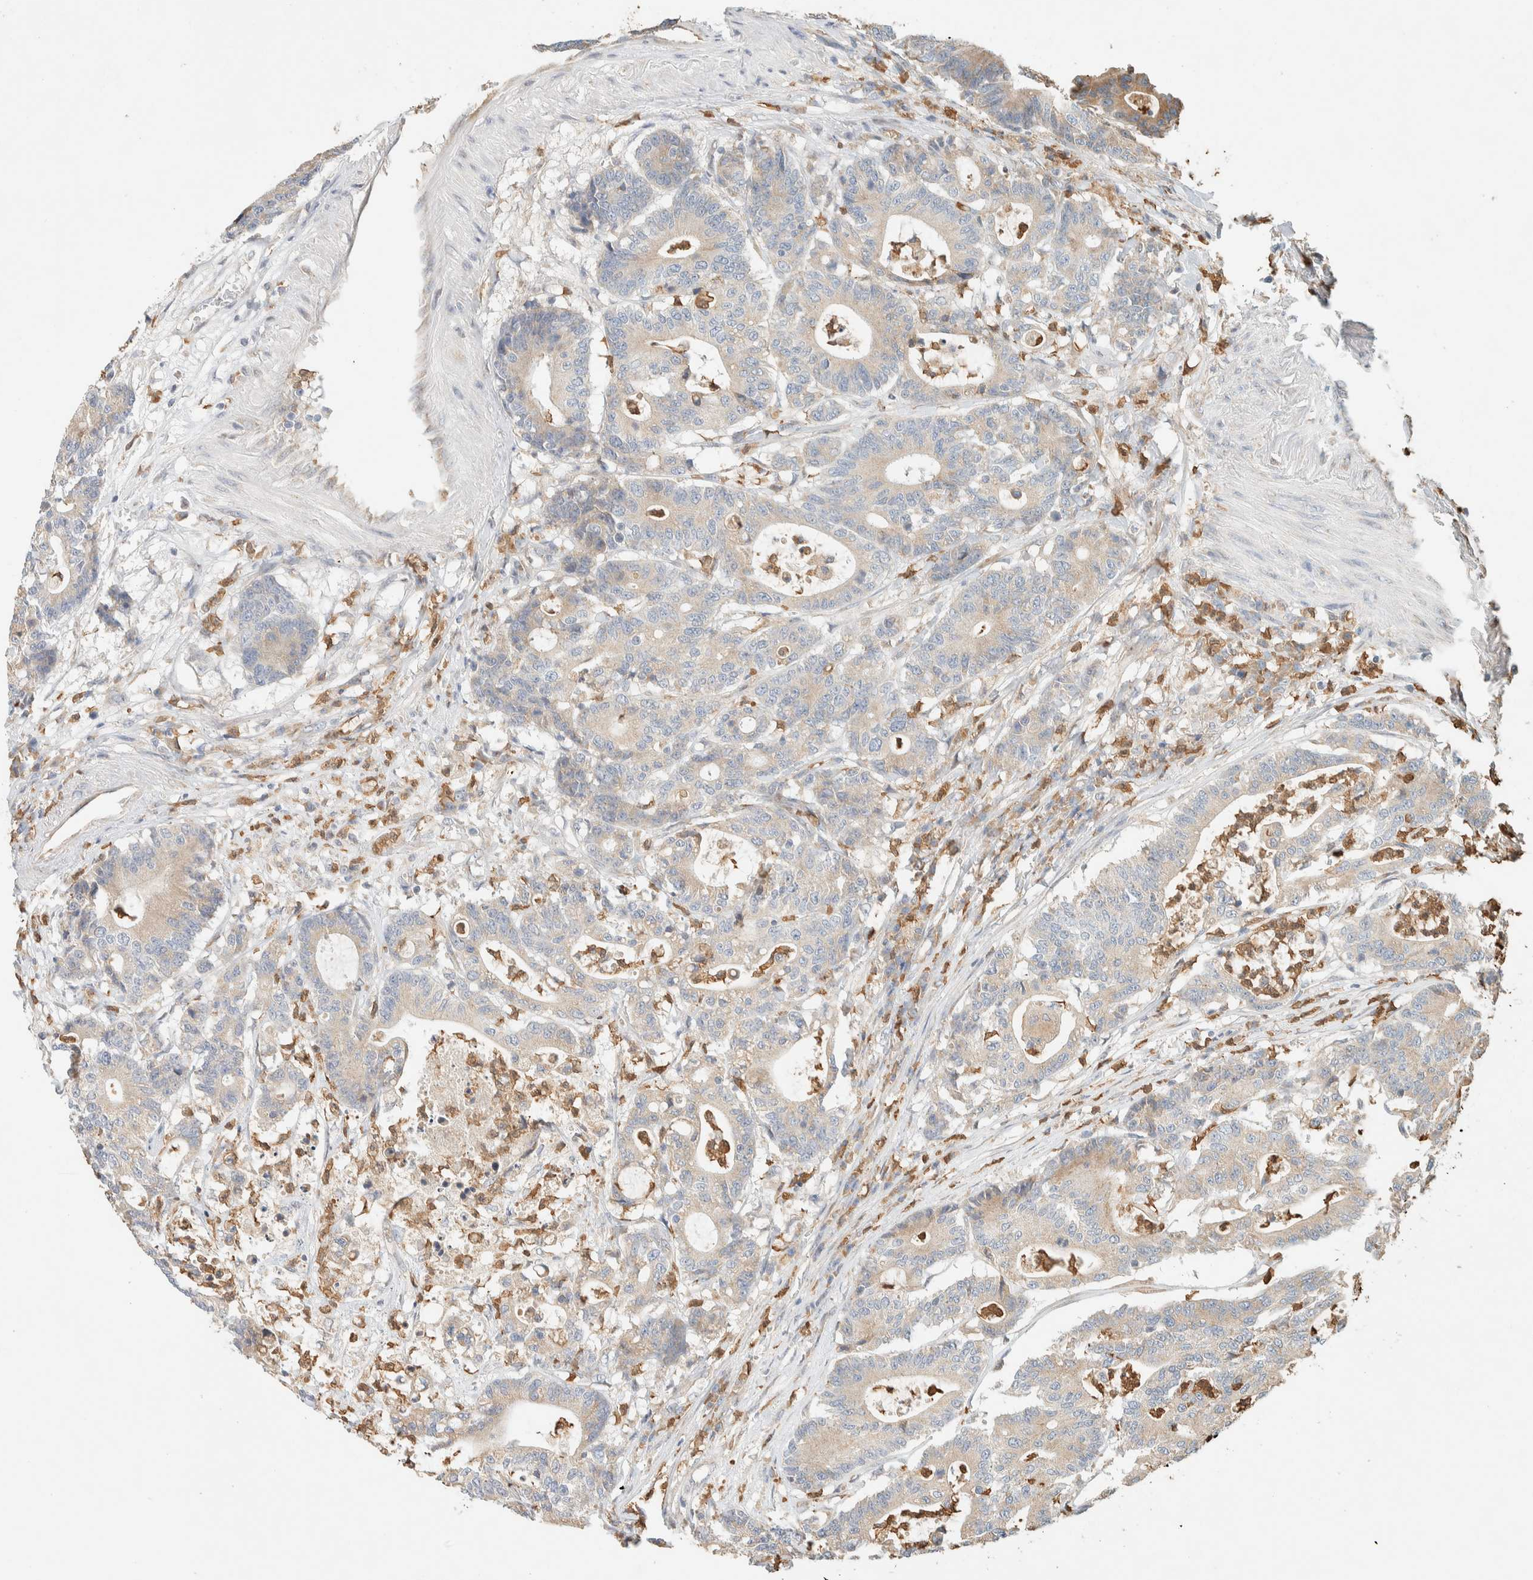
{"staining": {"intensity": "weak", "quantity": ">75%", "location": "cytoplasmic/membranous"}, "tissue": "colorectal cancer", "cell_type": "Tumor cells", "image_type": "cancer", "snomed": [{"axis": "morphology", "description": "Adenocarcinoma, NOS"}, {"axis": "topography", "description": "Colon"}], "caption": "High-power microscopy captured an IHC micrograph of colorectal cancer (adenocarcinoma), revealing weak cytoplasmic/membranous expression in approximately >75% of tumor cells.", "gene": "TTC3", "patient": {"sex": "female", "age": 84}}